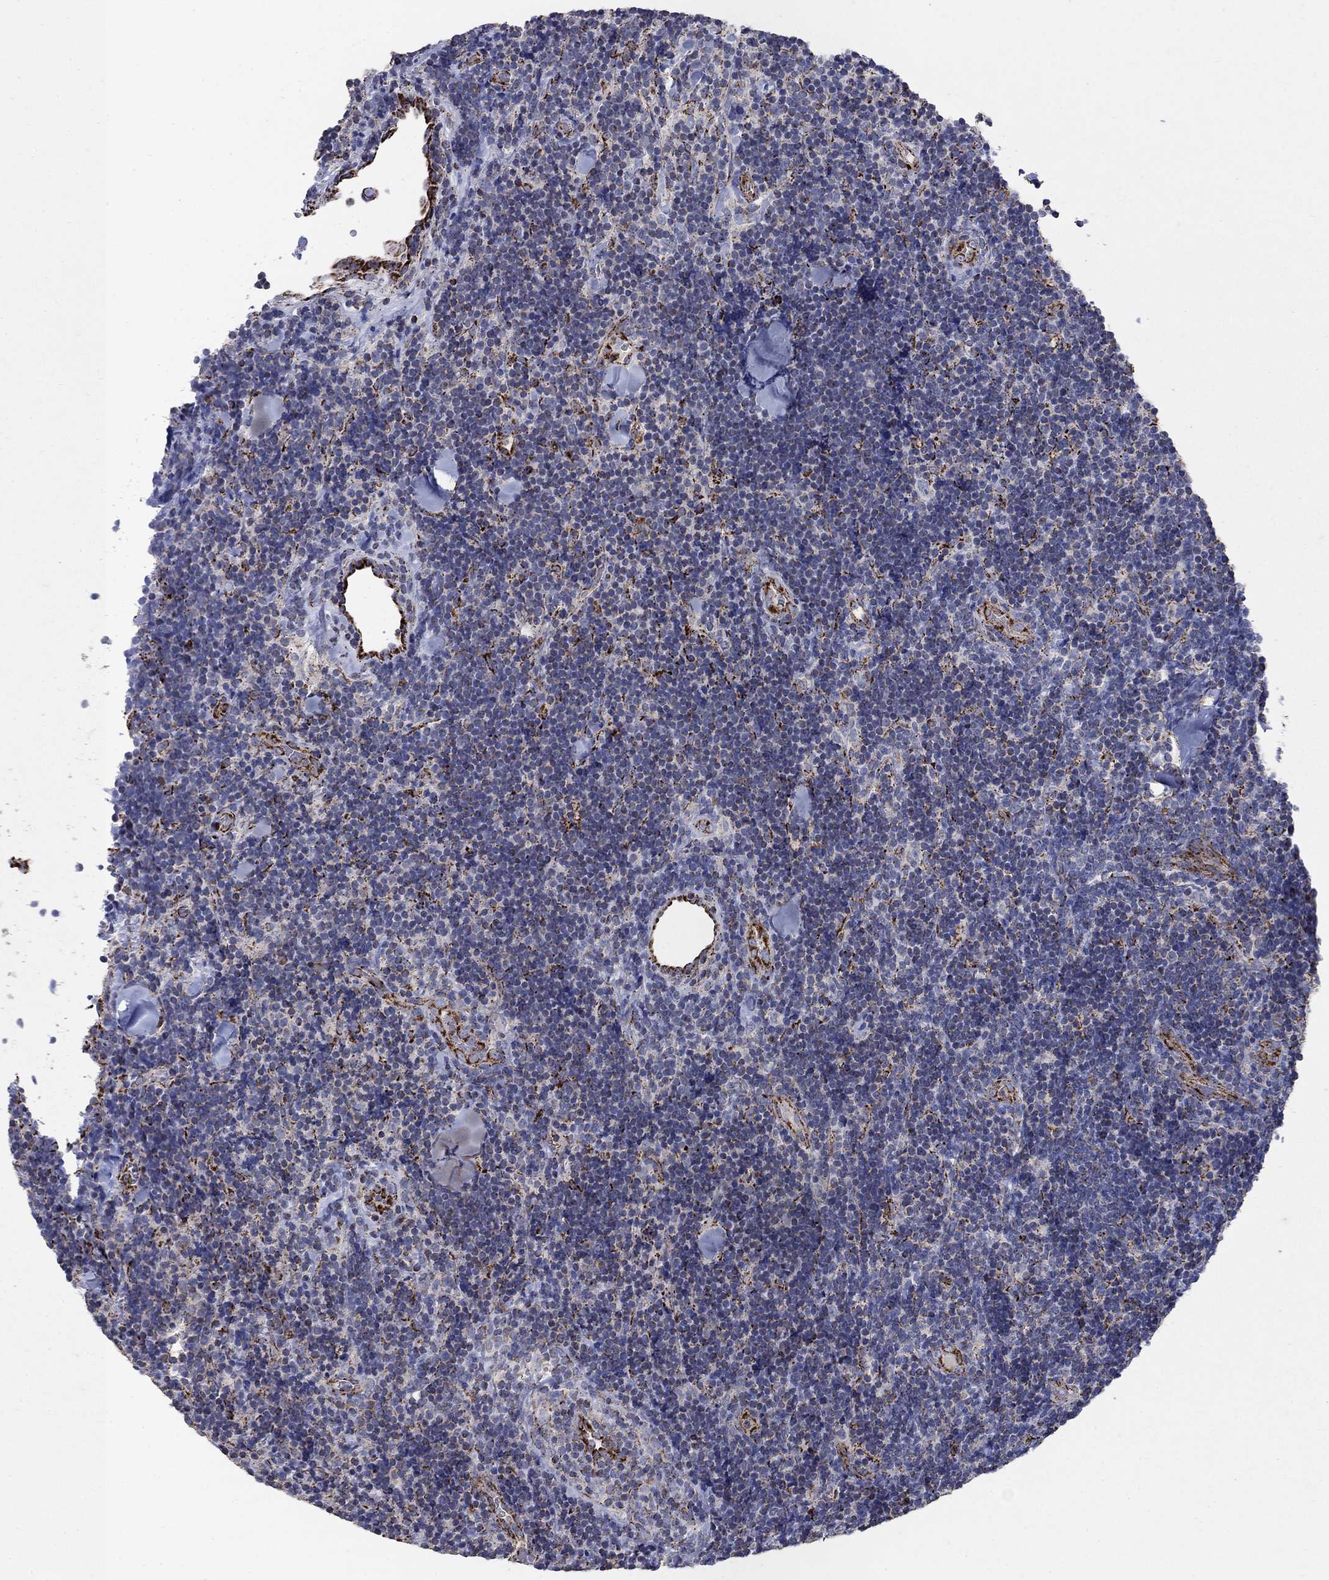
{"staining": {"intensity": "strong", "quantity": "<25%", "location": "cytoplasmic/membranous"}, "tissue": "lymphoma", "cell_type": "Tumor cells", "image_type": "cancer", "snomed": [{"axis": "morphology", "description": "Malignant lymphoma, non-Hodgkin's type, Low grade"}, {"axis": "topography", "description": "Lymph node"}], "caption": "High-power microscopy captured an IHC histopathology image of malignant lymphoma, non-Hodgkin's type (low-grade), revealing strong cytoplasmic/membranous staining in approximately <25% of tumor cells.", "gene": "PNPLA2", "patient": {"sex": "female", "age": 56}}